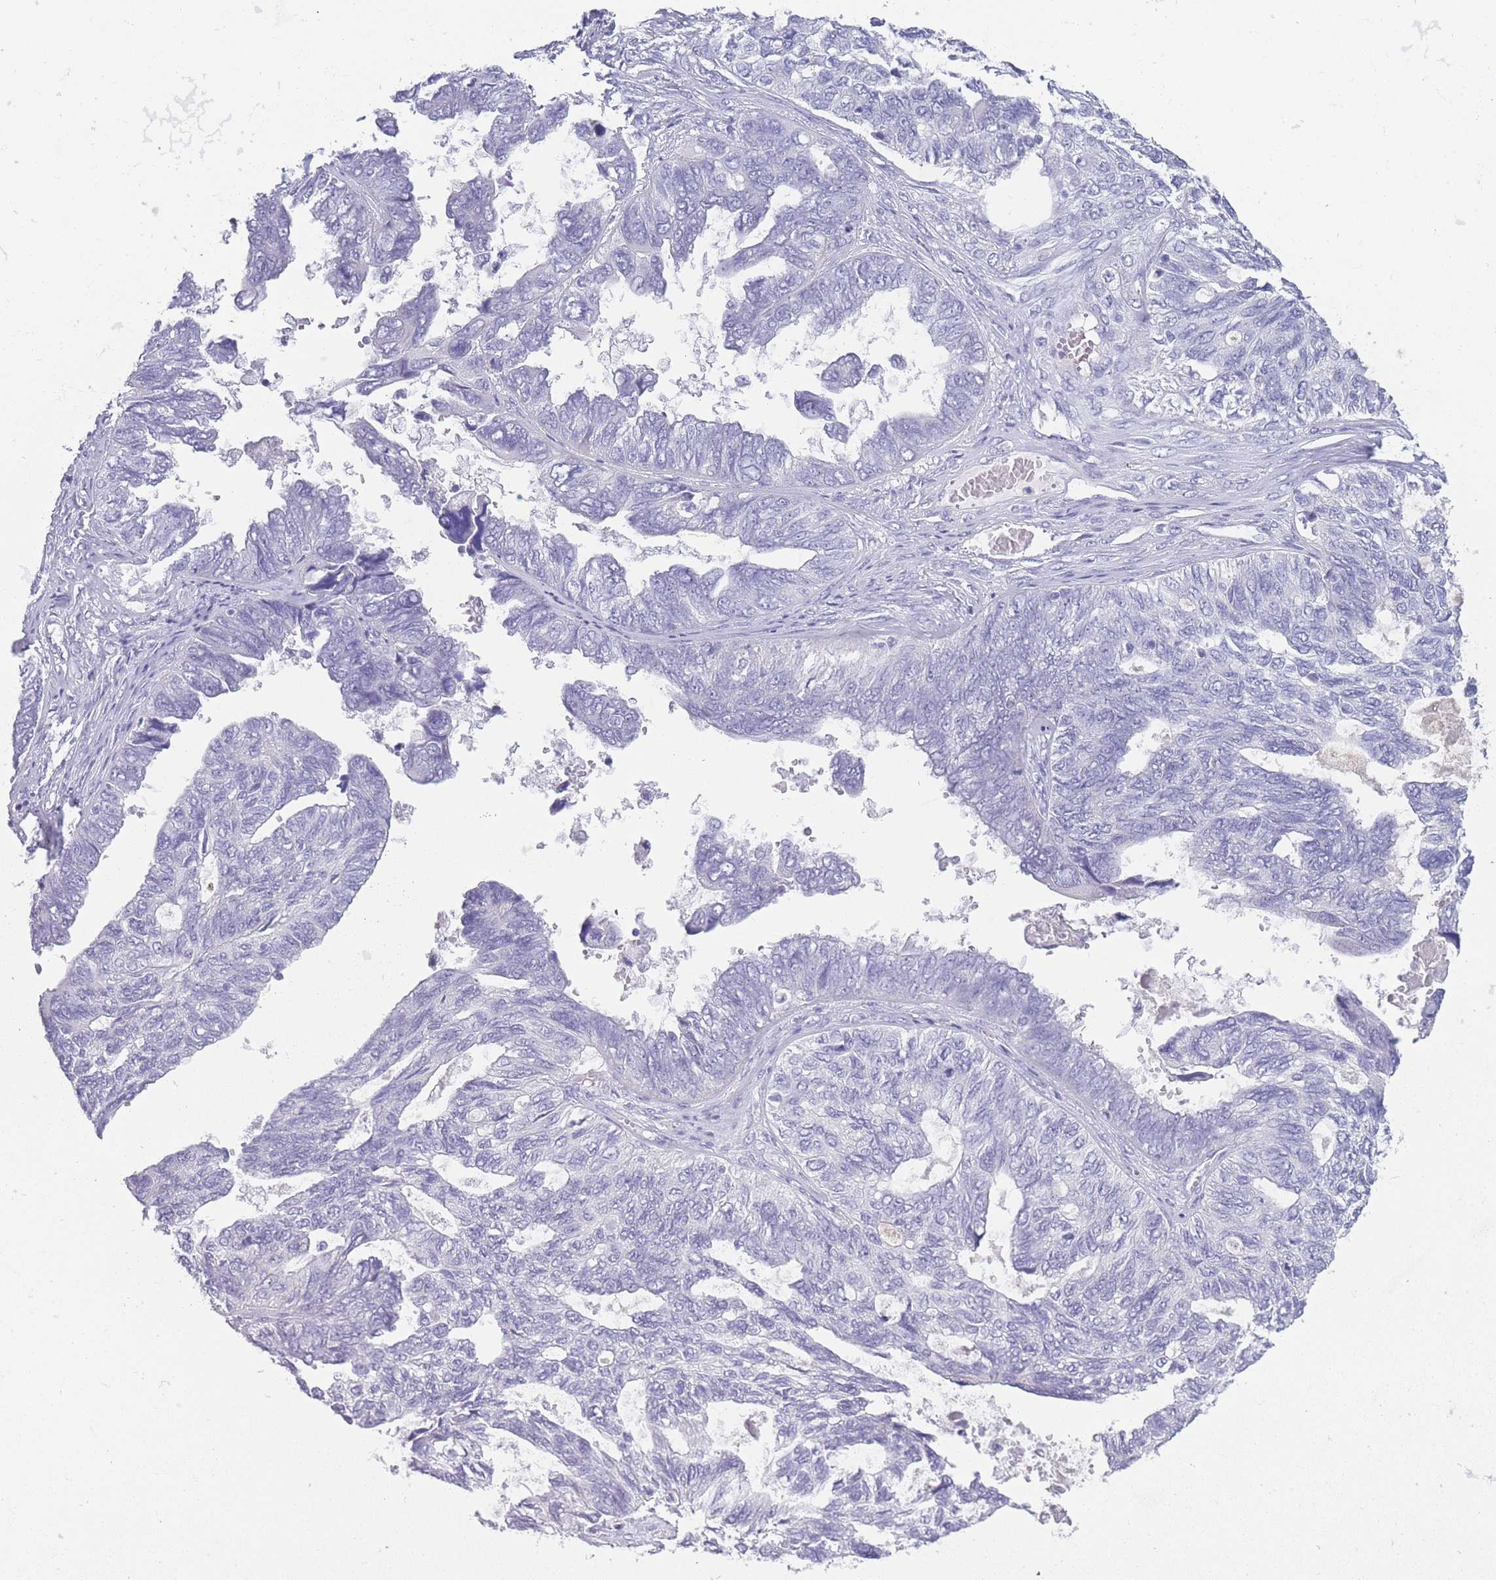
{"staining": {"intensity": "negative", "quantity": "none", "location": "none"}, "tissue": "ovarian cancer", "cell_type": "Tumor cells", "image_type": "cancer", "snomed": [{"axis": "morphology", "description": "Cystadenocarcinoma, serous, NOS"}, {"axis": "topography", "description": "Ovary"}], "caption": "The IHC photomicrograph has no significant positivity in tumor cells of ovarian cancer tissue. (Brightfield microscopy of DAB (3,3'-diaminobenzidine) IHC at high magnification).", "gene": "DCANP1", "patient": {"sex": "female", "age": 79}}